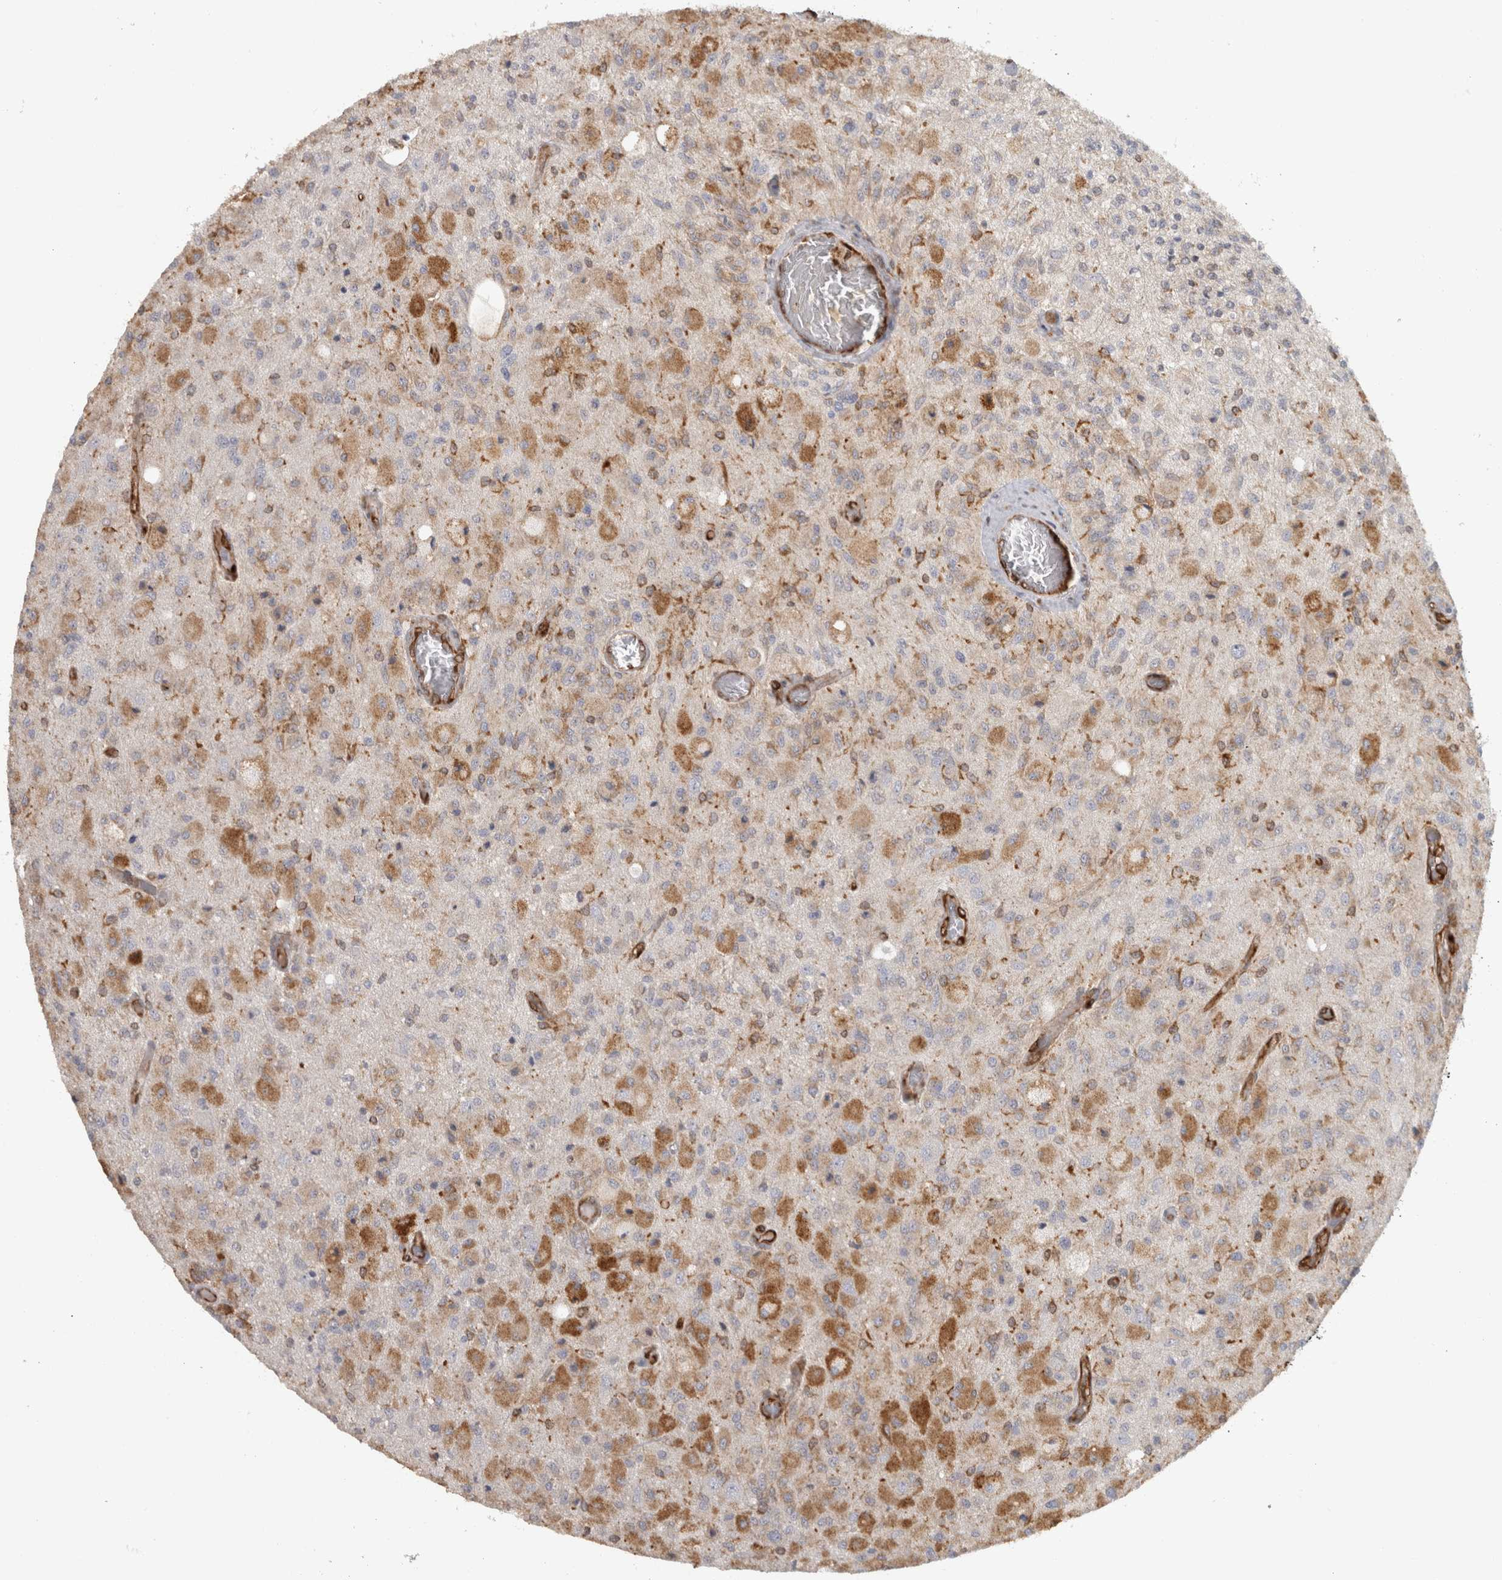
{"staining": {"intensity": "moderate", "quantity": "25%-75%", "location": "cytoplasmic/membranous"}, "tissue": "glioma", "cell_type": "Tumor cells", "image_type": "cancer", "snomed": [{"axis": "morphology", "description": "Normal tissue, NOS"}, {"axis": "morphology", "description": "Glioma, malignant, High grade"}, {"axis": "topography", "description": "Cerebral cortex"}], "caption": "The micrograph demonstrates immunohistochemical staining of glioma. There is moderate cytoplasmic/membranous positivity is identified in about 25%-75% of tumor cells.", "gene": "HLA-E", "patient": {"sex": "male", "age": 77}}